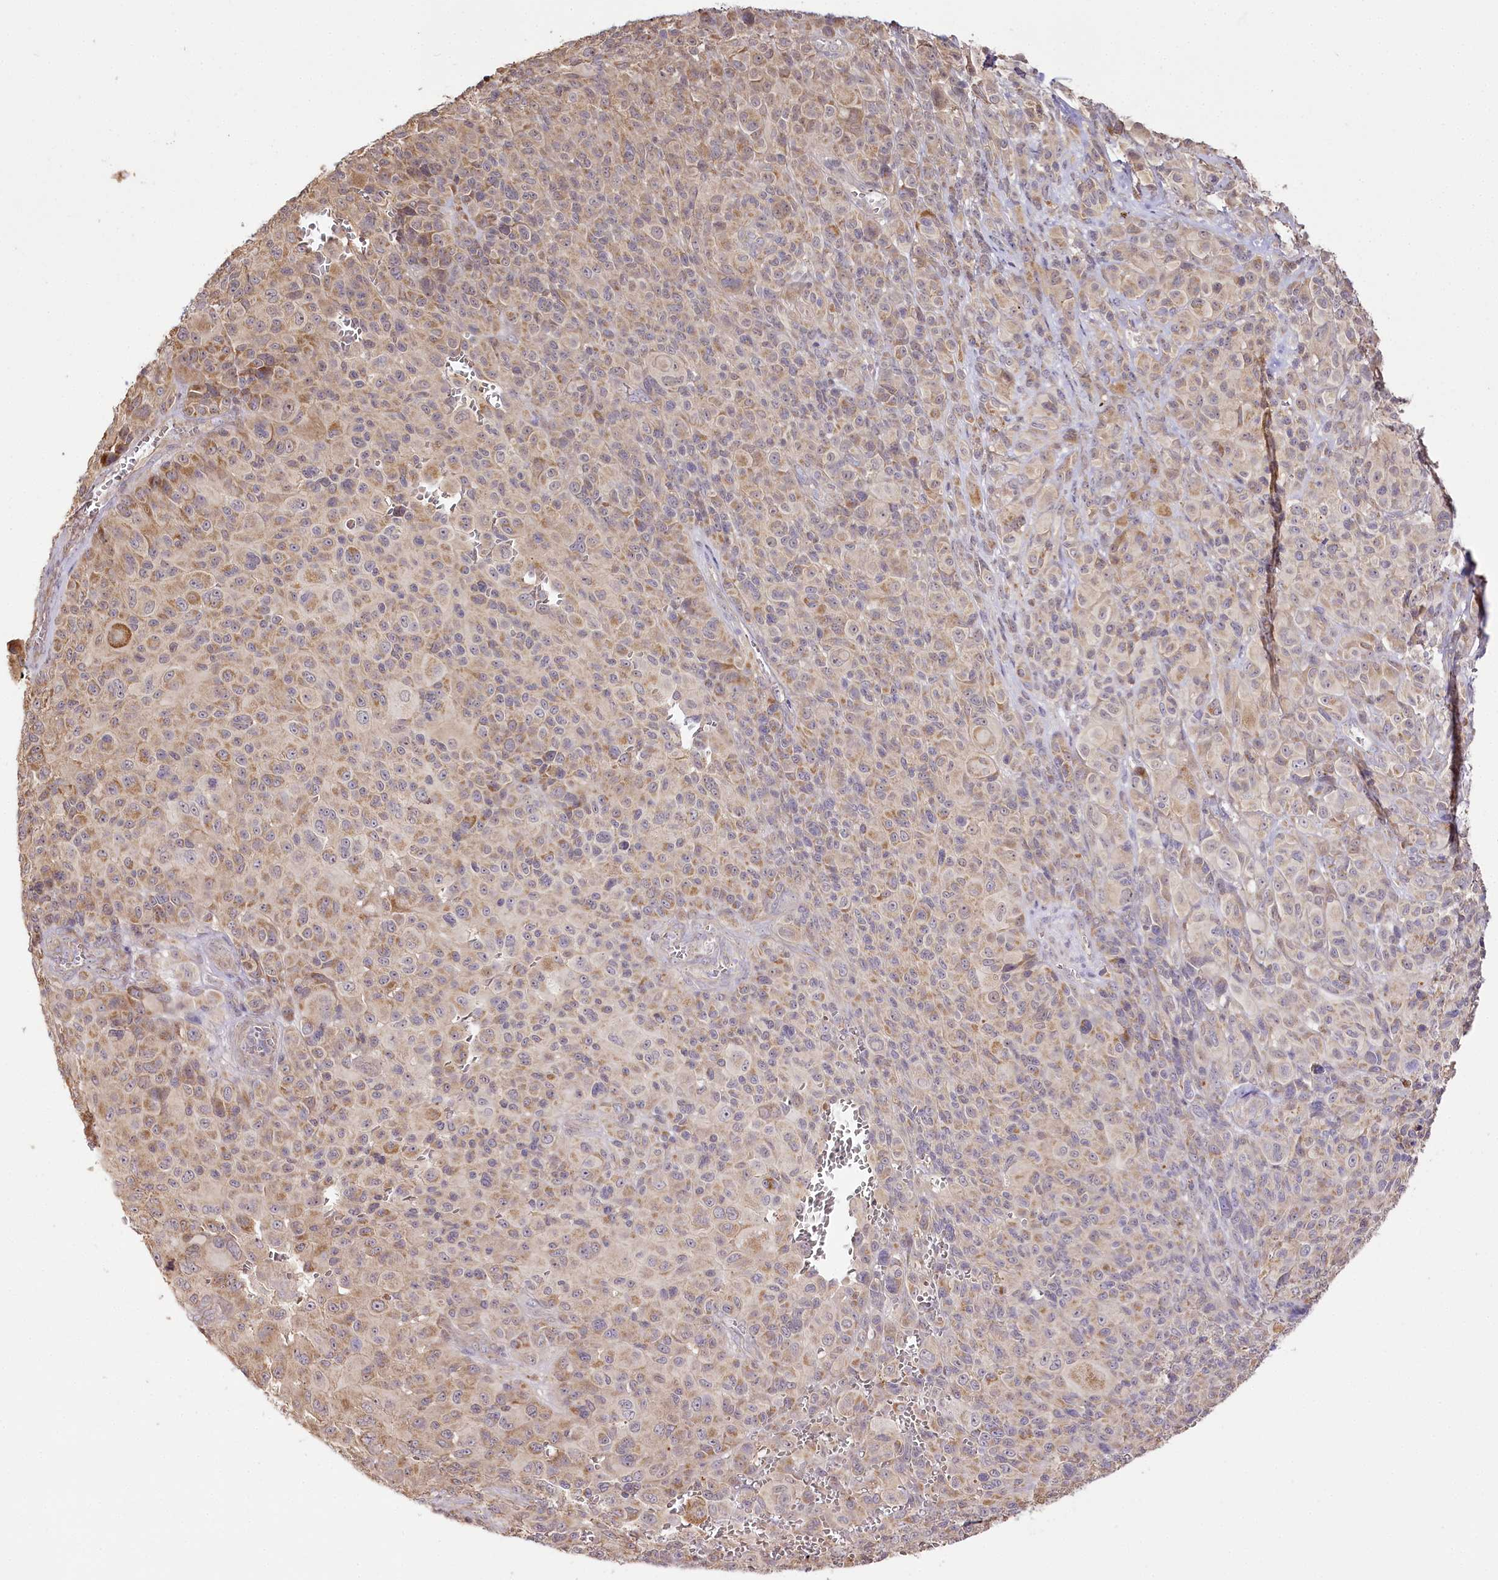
{"staining": {"intensity": "weak", "quantity": "25%-75%", "location": "cytoplasmic/membranous"}, "tissue": "melanoma", "cell_type": "Tumor cells", "image_type": "cancer", "snomed": [{"axis": "morphology", "description": "Malignant melanoma, NOS"}, {"axis": "topography", "description": "Skin of trunk"}], "caption": "Approximately 25%-75% of tumor cells in melanoma demonstrate weak cytoplasmic/membranous protein expression as visualized by brown immunohistochemical staining.", "gene": "ZNF226", "patient": {"sex": "male", "age": 71}}